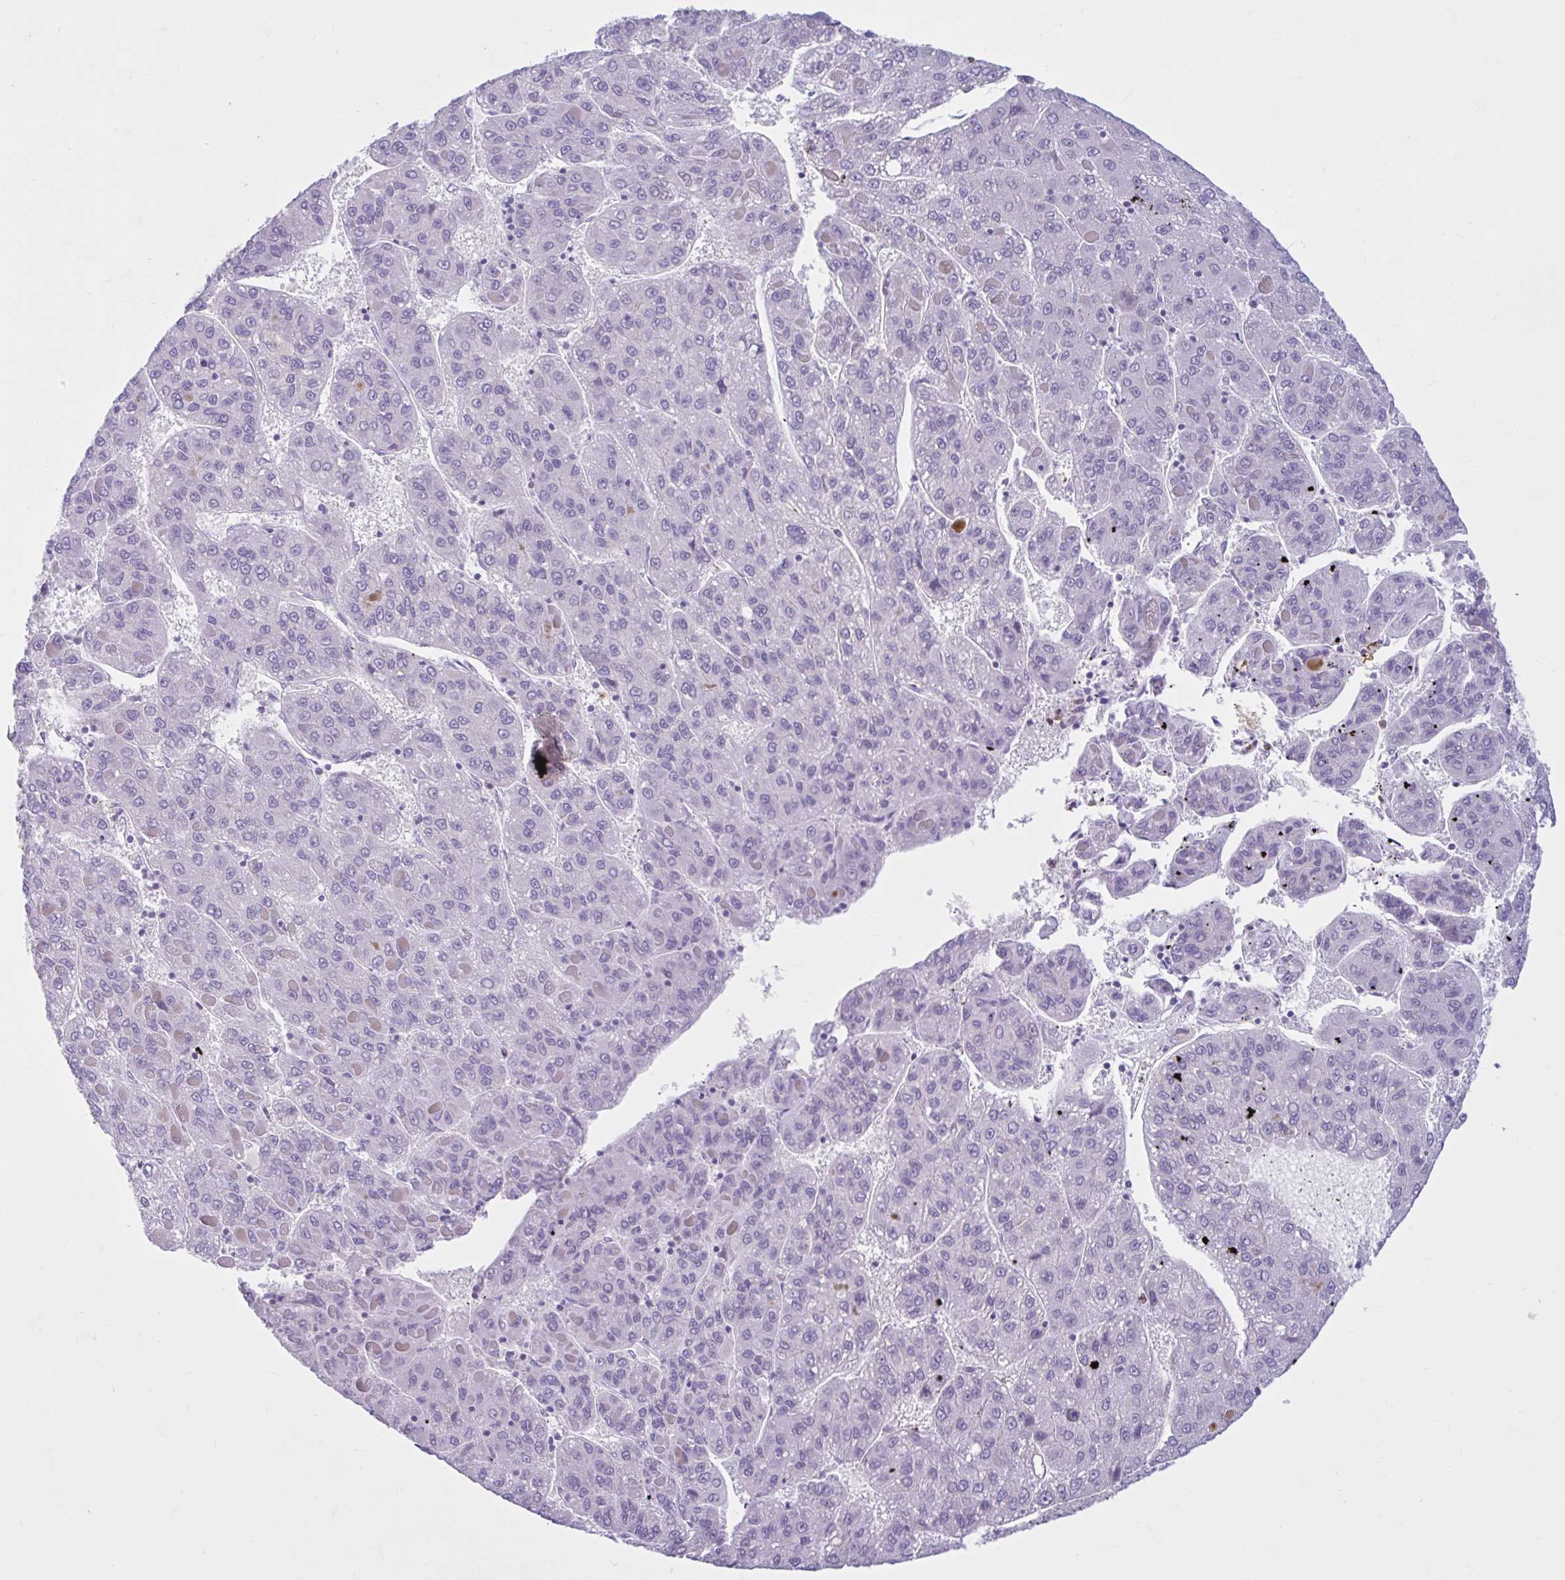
{"staining": {"intensity": "negative", "quantity": "none", "location": "none"}, "tissue": "liver cancer", "cell_type": "Tumor cells", "image_type": "cancer", "snomed": [{"axis": "morphology", "description": "Carcinoma, Hepatocellular, NOS"}, {"axis": "topography", "description": "Liver"}], "caption": "The immunohistochemistry (IHC) image has no significant positivity in tumor cells of liver hepatocellular carcinoma tissue.", "gene": "CEP120", "patient": {"sex": "female", "age": 82}}